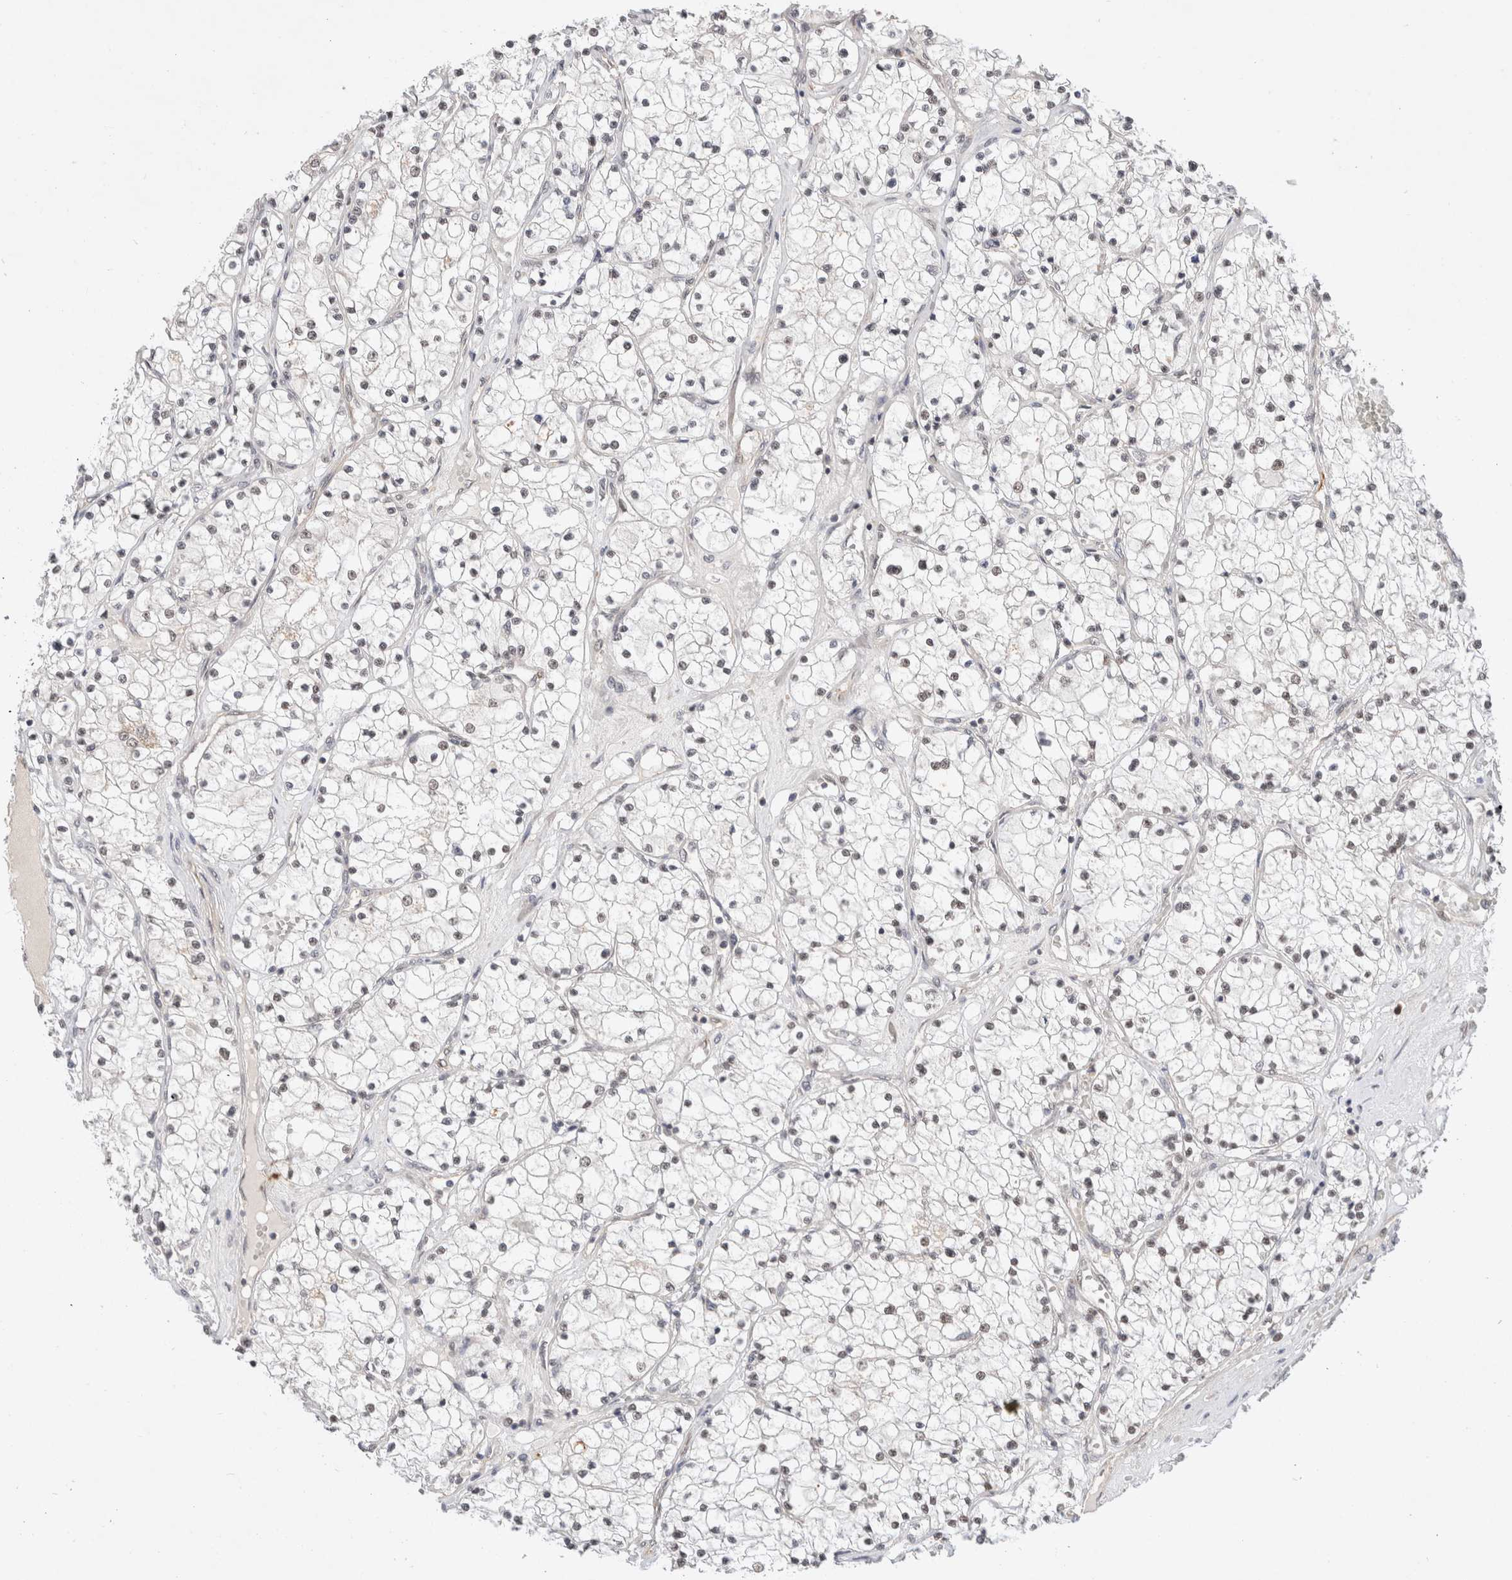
{"staining": {"intensity": "weak", "quantity": "25%-75%", "location": "nuclear"}, "tissue": "renal cancer", "cell_type": "Tumor cells", "image_type": "cancer", "snomed": [{"axis": "morphology", "description": "Normal tissue, NOS"}, {"axis": "morphology", "description": "Adenocarcinoma, NOS"}, {"axis": "topography", "description": "Kidney"}], "caption": "Immunohistochemical staining of human renal cancer demonstrates low levels of weak nuclear staining in about 25%-75% of tumor cells.", "gene": "GTF2I", "patient": {"sex": "male", "age": 68}}